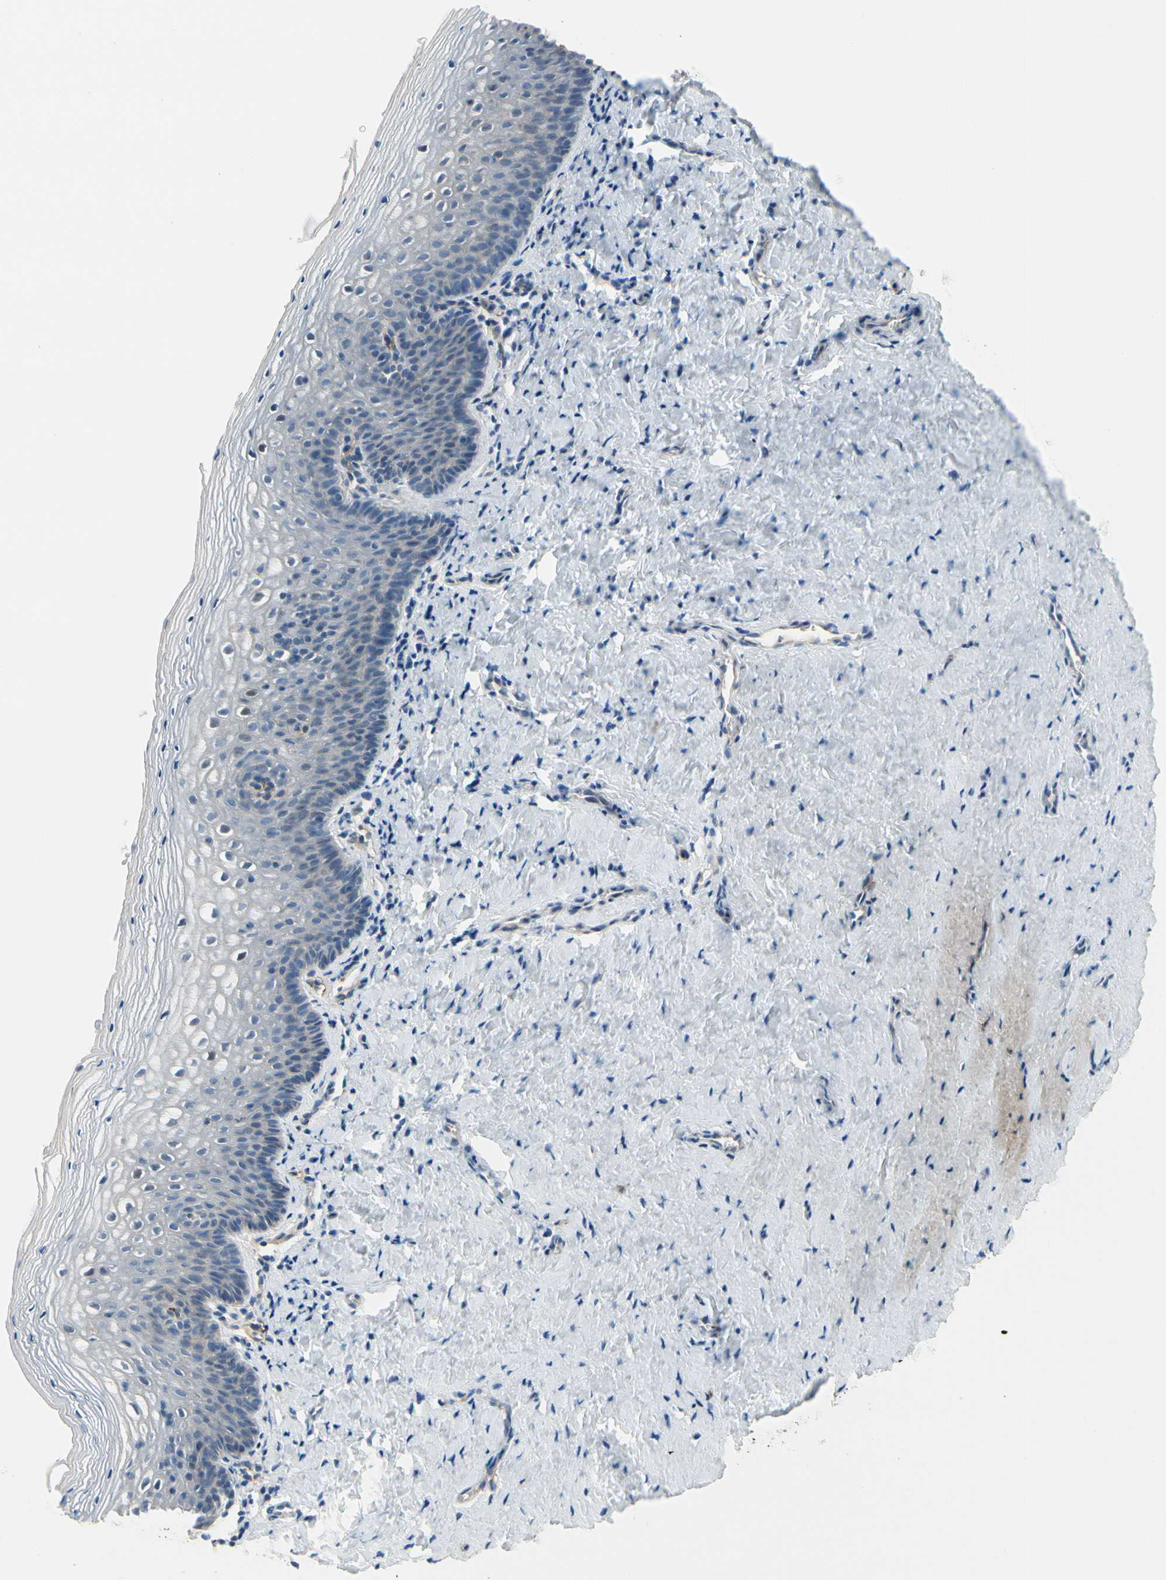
{"staining": {"intensity": "negative", "quantity": "none", "location": "none"}, "tissue": "vagina", "cell_type": "Squamous epithelial cells", "image_type": "normal", "snomed": [{"axis": "morphology", "description": "Normal tissue, NOS"}, {"axis": "topography", "description": "Vagina"}], "caption": "An immunohistochemistry (IHC) micrograph of normal vagina is shown. There is no staining in squamous epithelial cells of vagina. Nuclei are stained in blue.", "gene": "CFAP36", "patient": {"sex": "female", "age": 46}}